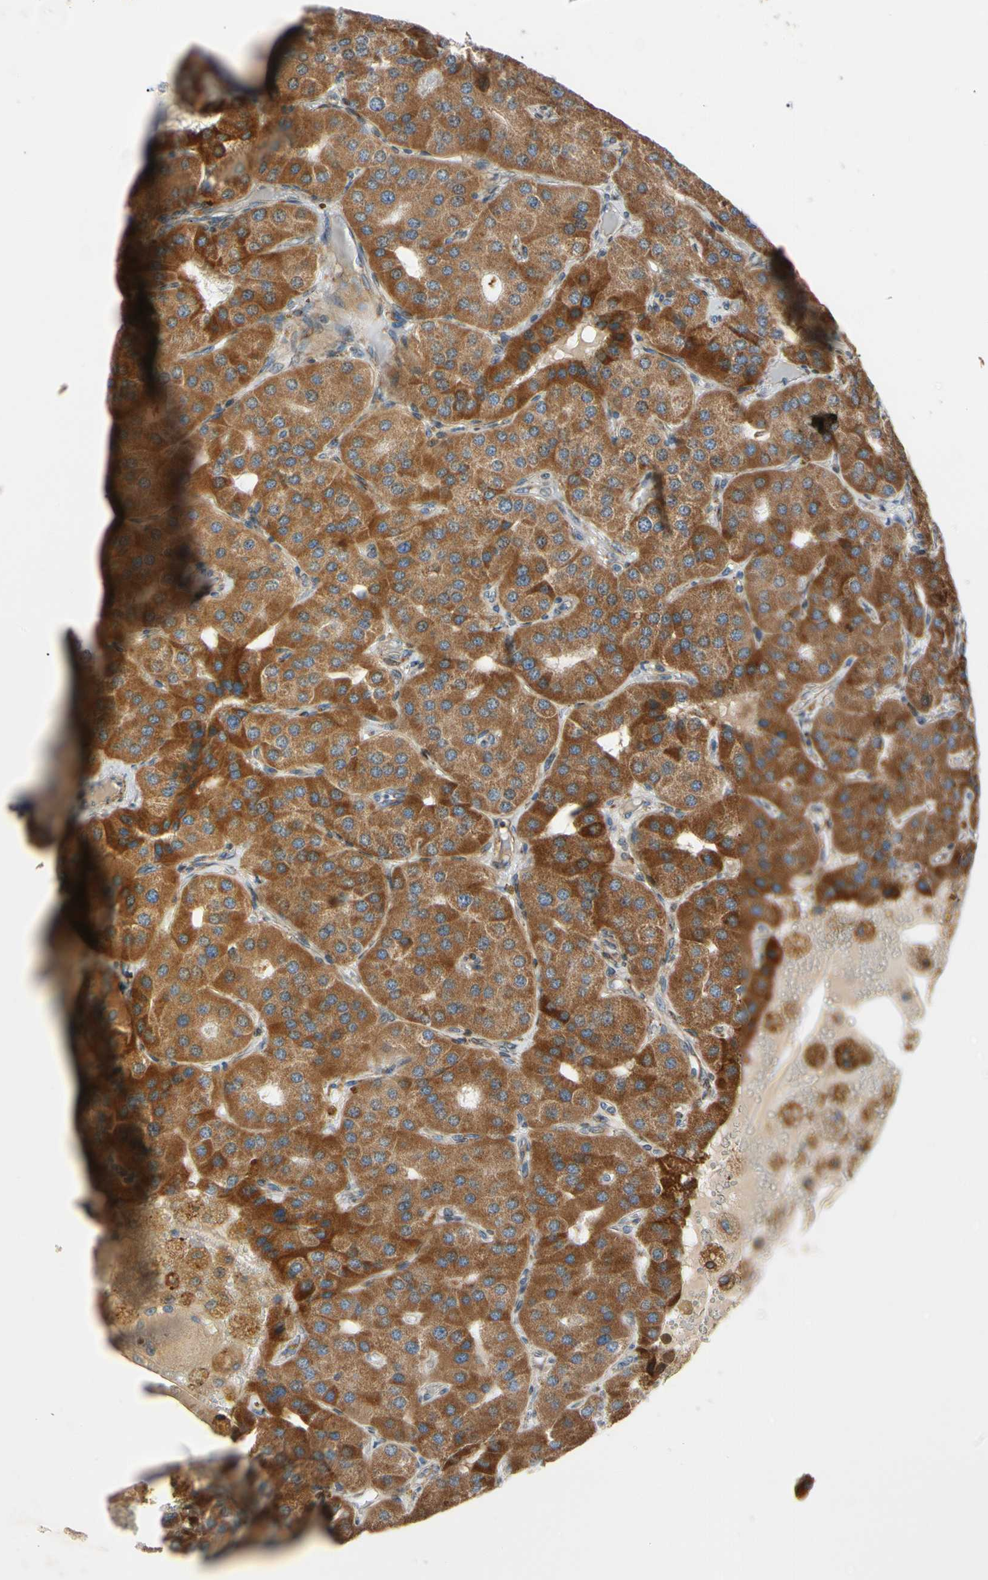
{"staining": {"intensity": "strong", "quantity": ">75%", "location": "cytoplasmic/membranous"}, "tissue": "parathyroid gland", "cell_type": "Glandular cells", "image_type": "normal", "snomed": [{"axis": "morphology", "description": "Normal tissue, NOS"}, {"axis": "morphology", "description": "Adenoma, NOS"}, {"axis": "topography", "description": "Parathyroid gland"}], "caption": "Protein staining of normal parathyroid gland reveals strong cytoplasmic/membranous positivity in about >75% of glandular cells. (Stains: DAB in brown, nuclei in blue, Microscopy: brightfield microscopy at high magnification).", "gene": "MRPL9", "patient": {"sex": "female", "age": 86}}